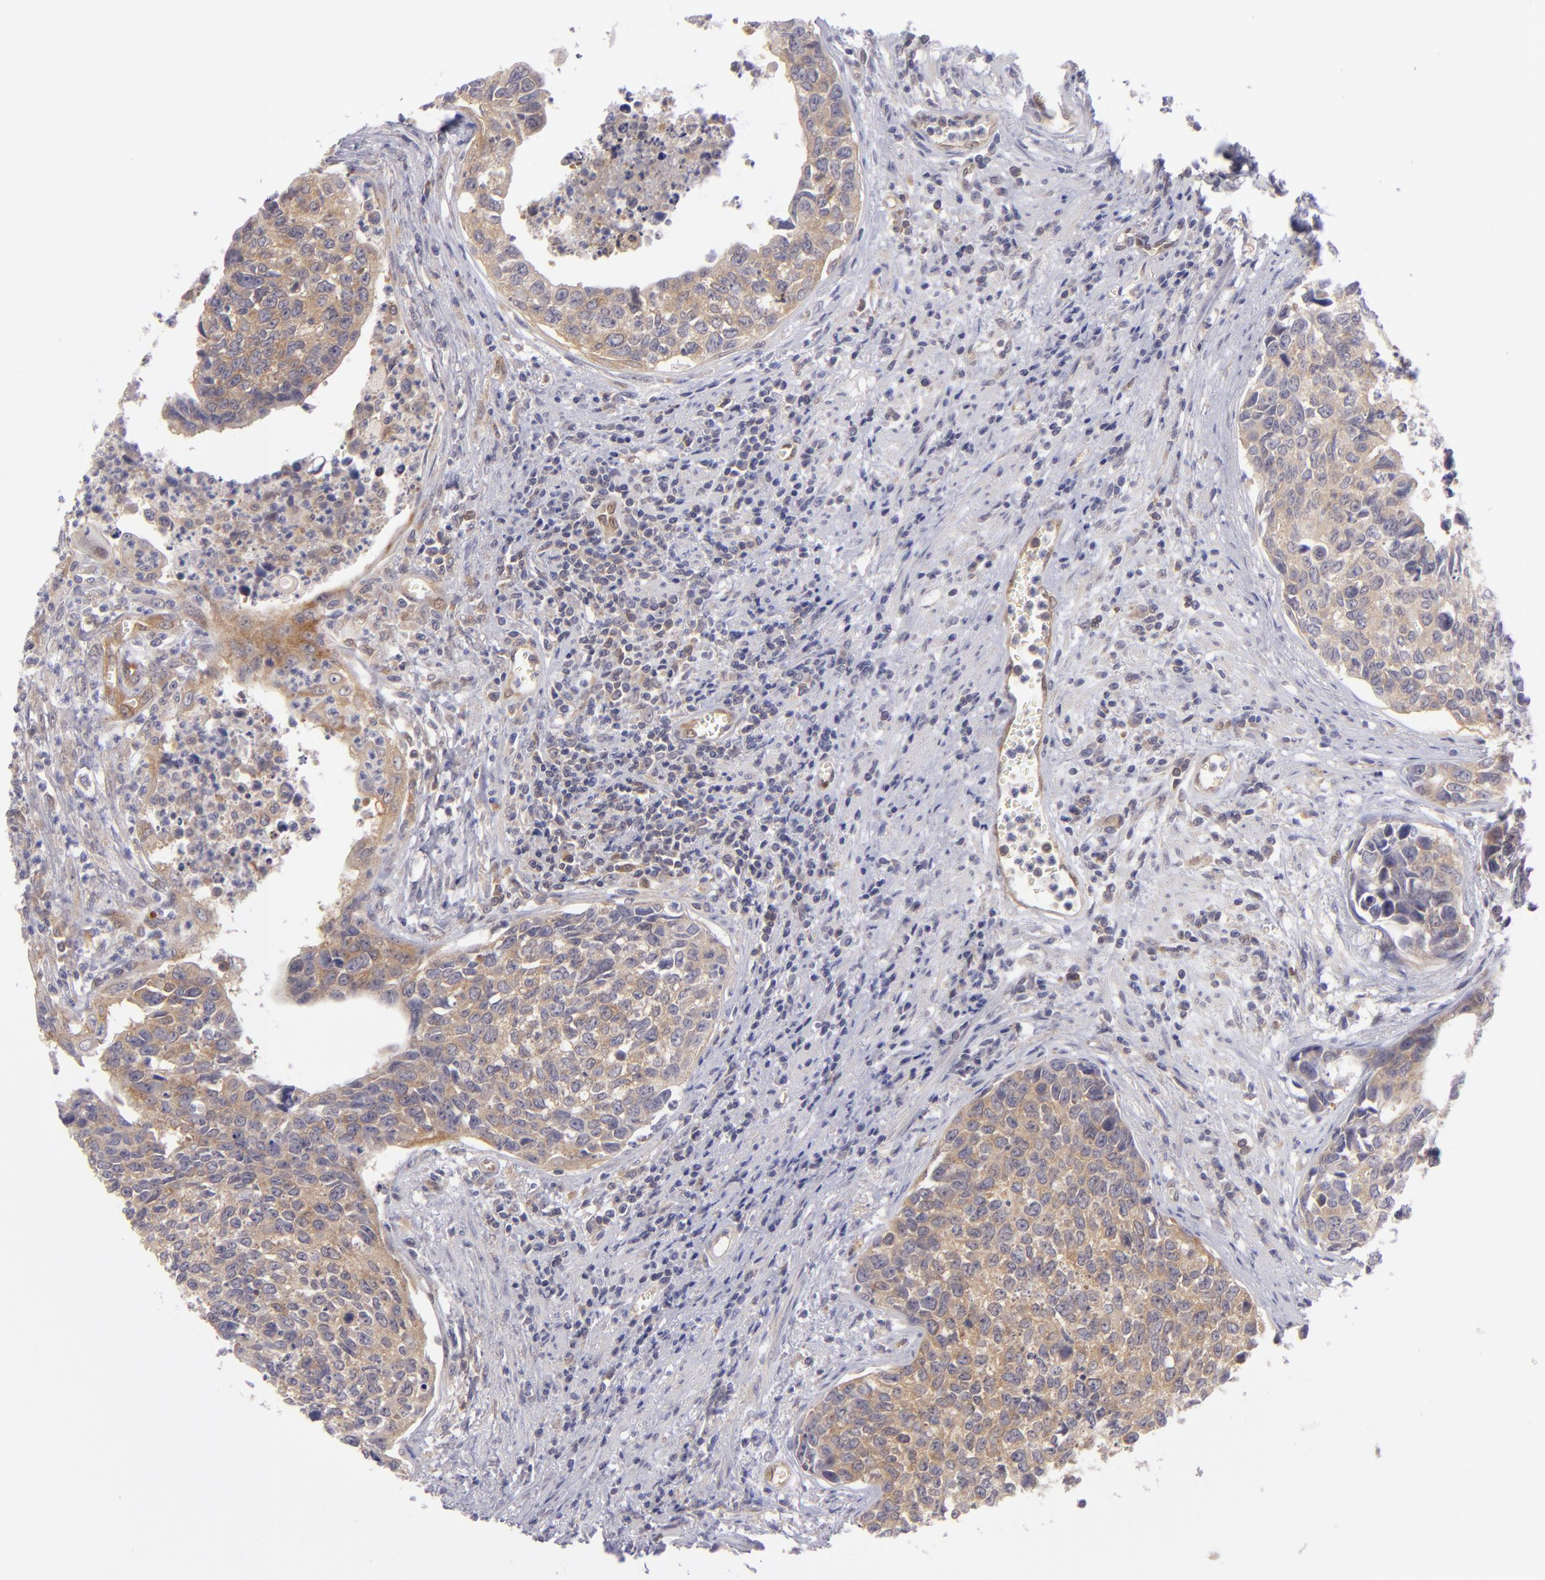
{"staining": {"intensity": "weak", "quantity": ">75%", "location": "cytoplasmic/membranous"}, "tissue": "urothelial cancer", "cell_type": "Tumor cells", "image_type": "cancer", "snomed": [{"axis": "morphology", "description": "Urothelial carcinoma, High grade"}, {"axis": "topography", "description": "Urinary bladder"}], "caption": "A brown stain highlights weak cytoplasmic/membranous expression of a protein in urothelial cancer tumor cells. (Brightfield microscopy of DAB IHC at high magnification).", "gene": "PTPN13", "patient": {"sex": "male", "age": 81}}